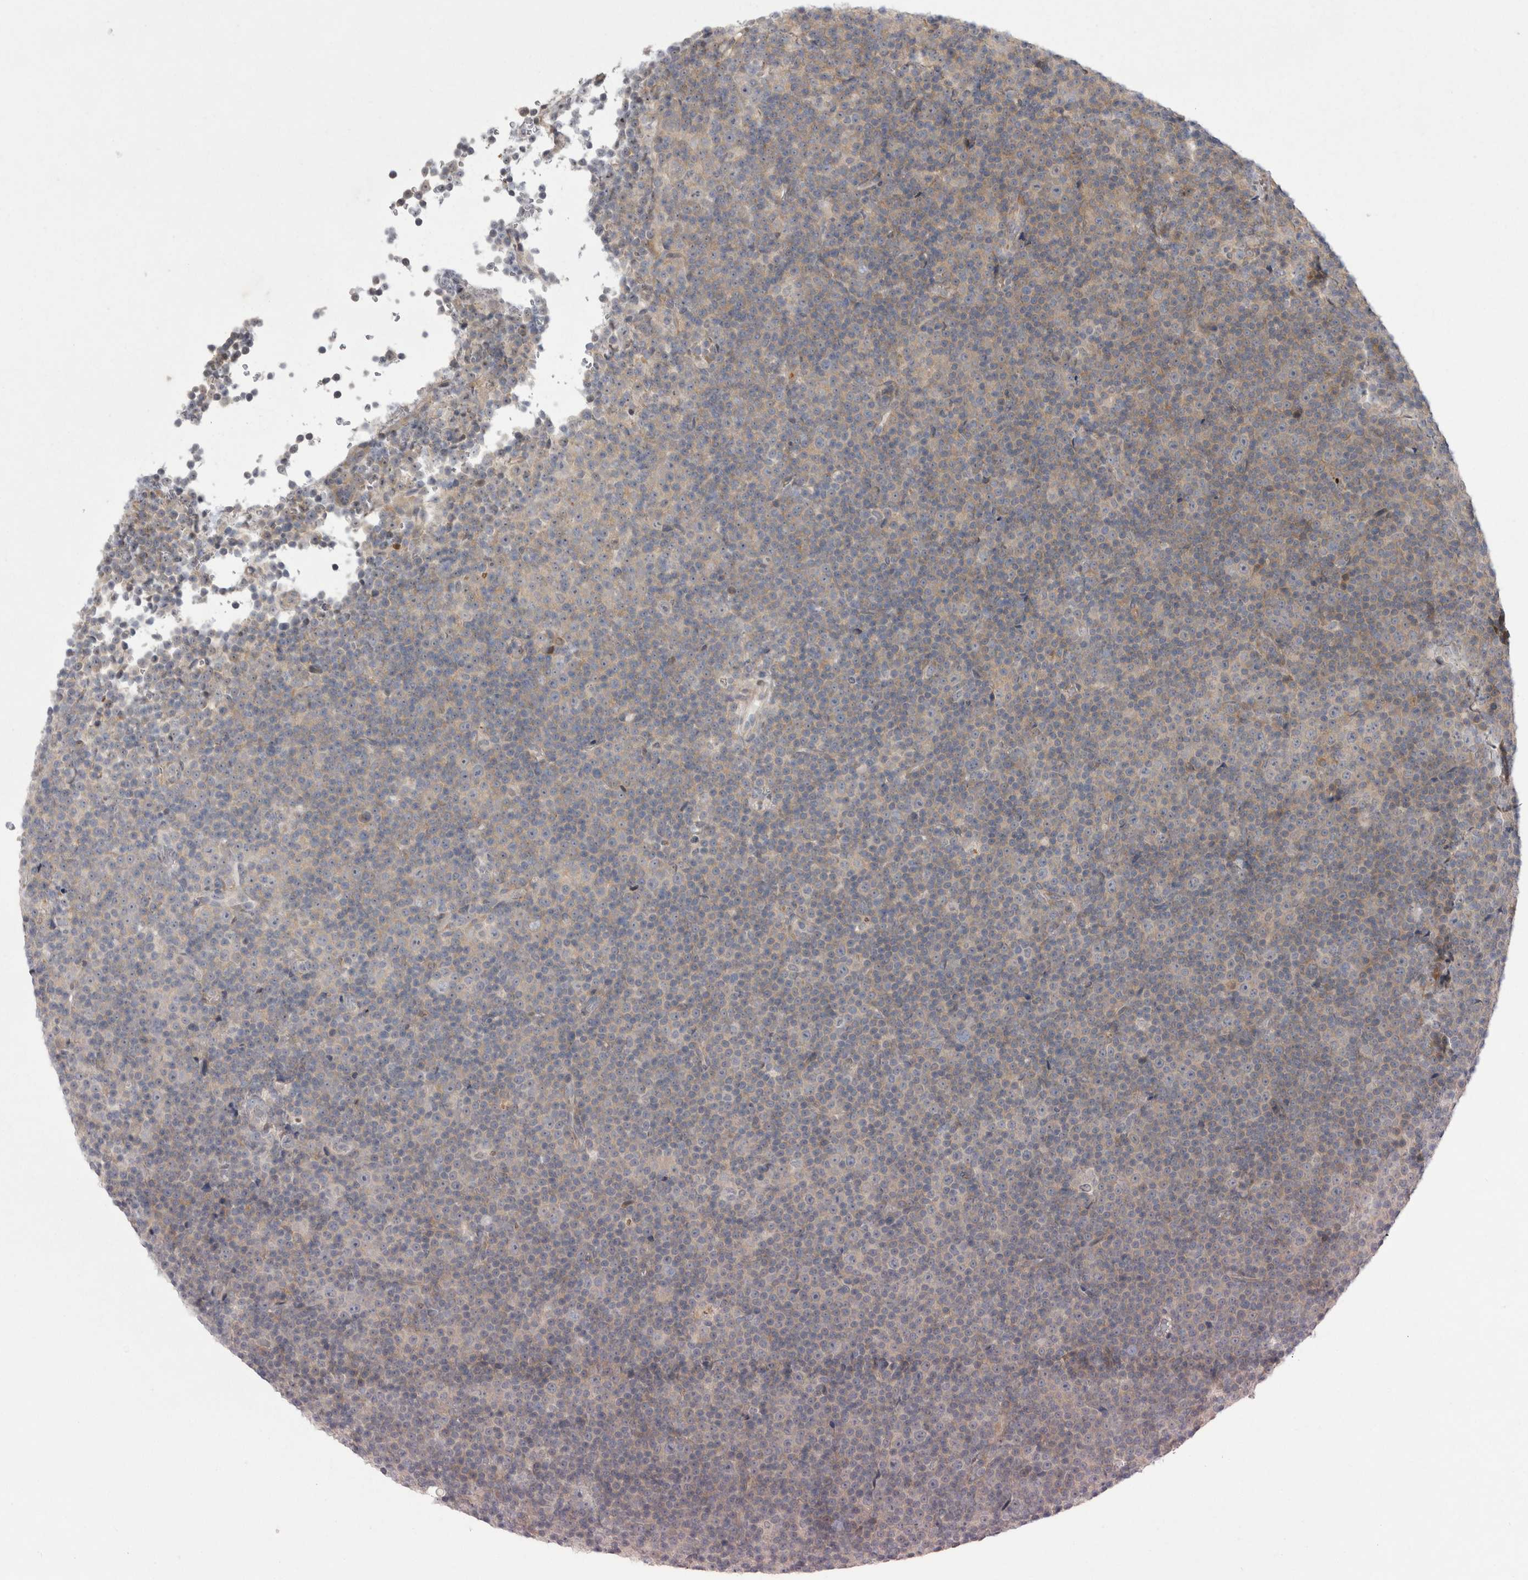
{"staining": {"intensity": "negative", "quantity": "none", "location": "none"}, "tissue": "lymphoma", "cell_type": "Tumor cells", "image_type": "cancer", "snomed": [{"axis": "morphology", "description": "Malignant lymphoma, non-Hodgkin's type, Low grade"}, {"axis": "topography", "description": "Lymph node"}], "caption": "High power microscopy micrograph of an immunohistochemistry micrograph of low-grade malignant lymphoma, non-Hodgkin's type, revealing no significant positivity in tumor cells.", "gene": "NENF", "patient": {"sex": "female", "age": 67}}